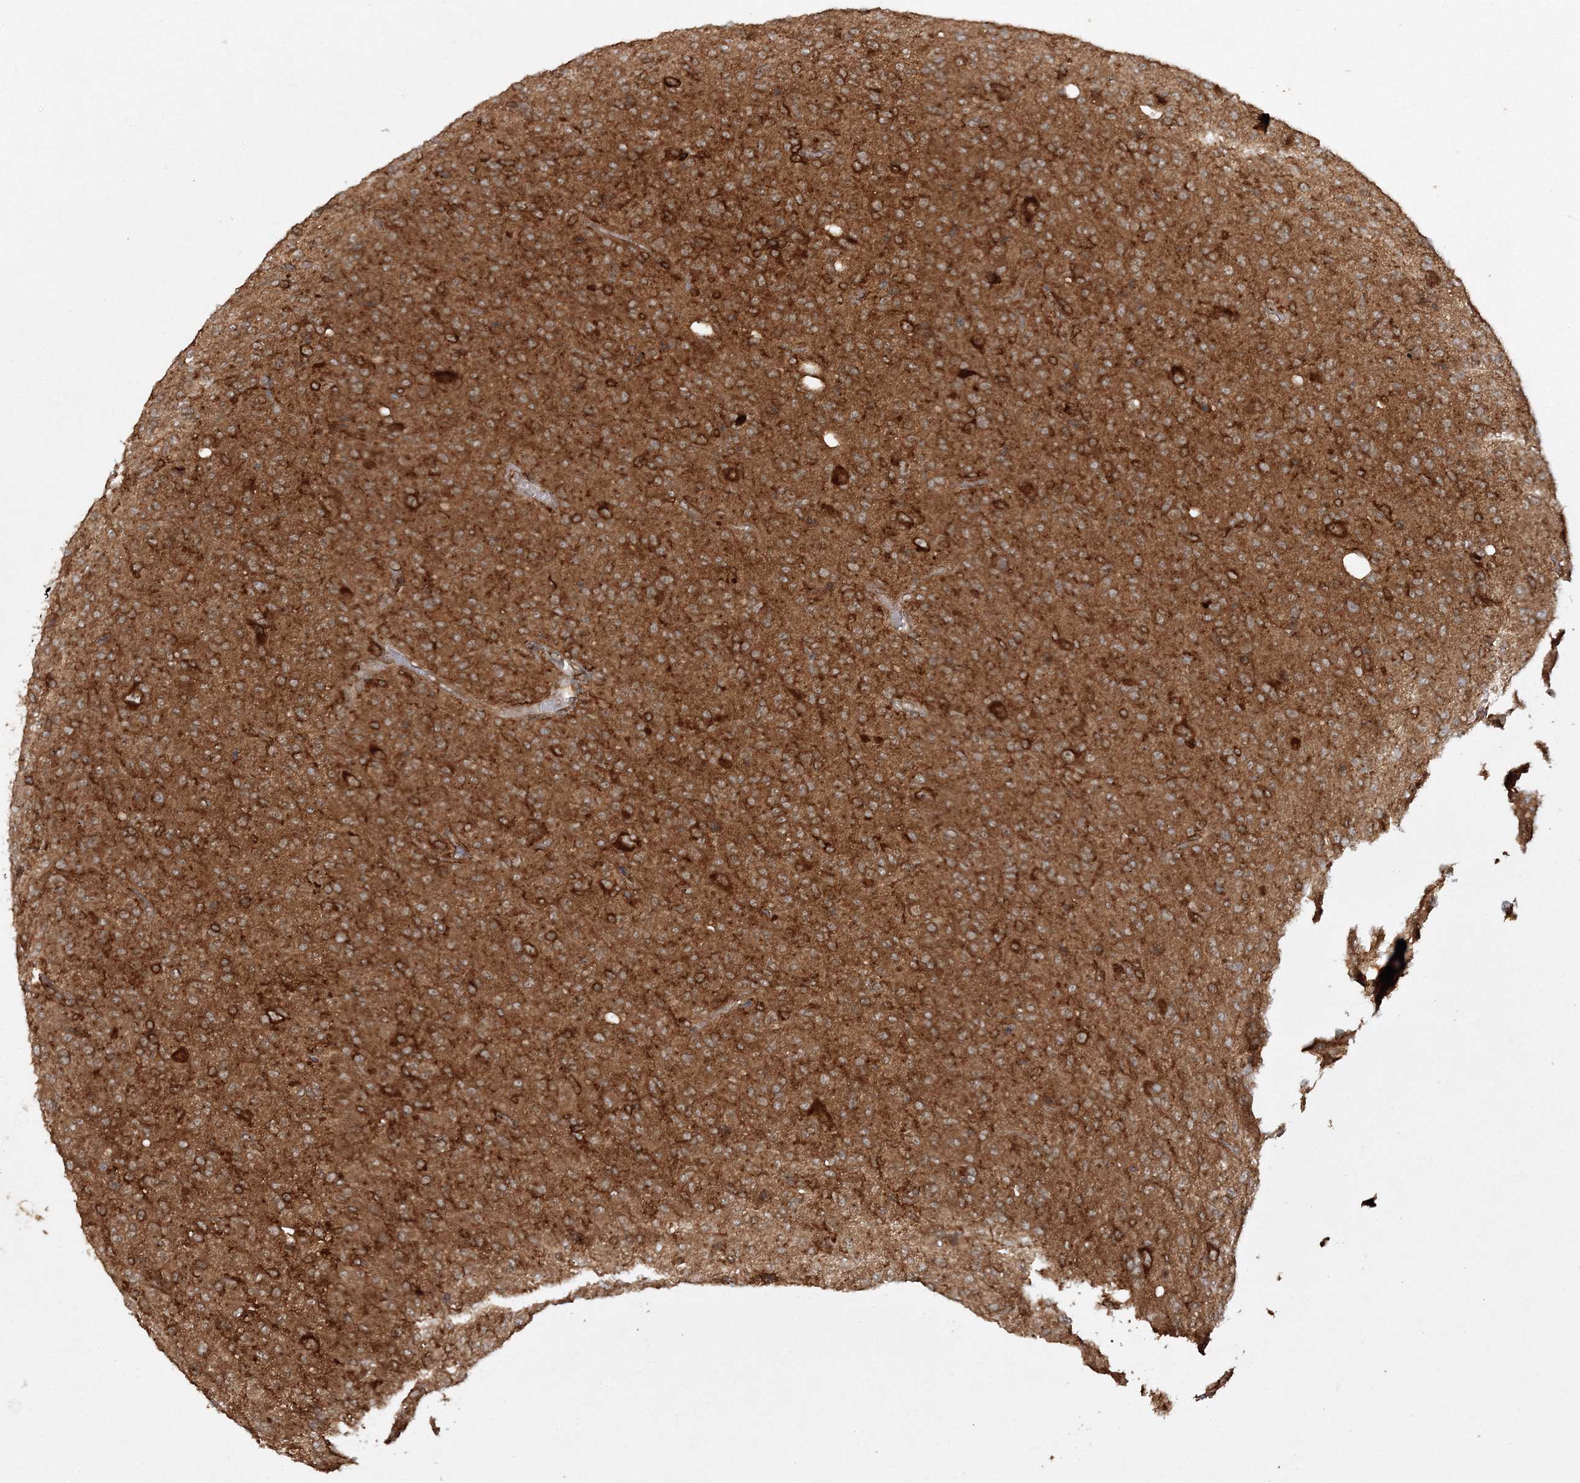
{"staining": {"intensity": "strong", "quantity": ">75%", "location": "cytoplasmic/membranous"}, "tissue": "glioma", "cell_type": "Tumor cells", "image_type": "cancer", "snomed": [{"axis": "morphology", "description": "Glioma, malignant, High grade"}, {"axis": "topography", "description": "Brain"}], "caption": "Protein expression analysis of glioma displays strong cytoplasmic/membranous expression in about >75% of tumor cells.", "gene": "WDR37", "patient": {"sex": "female", "age": 57}}